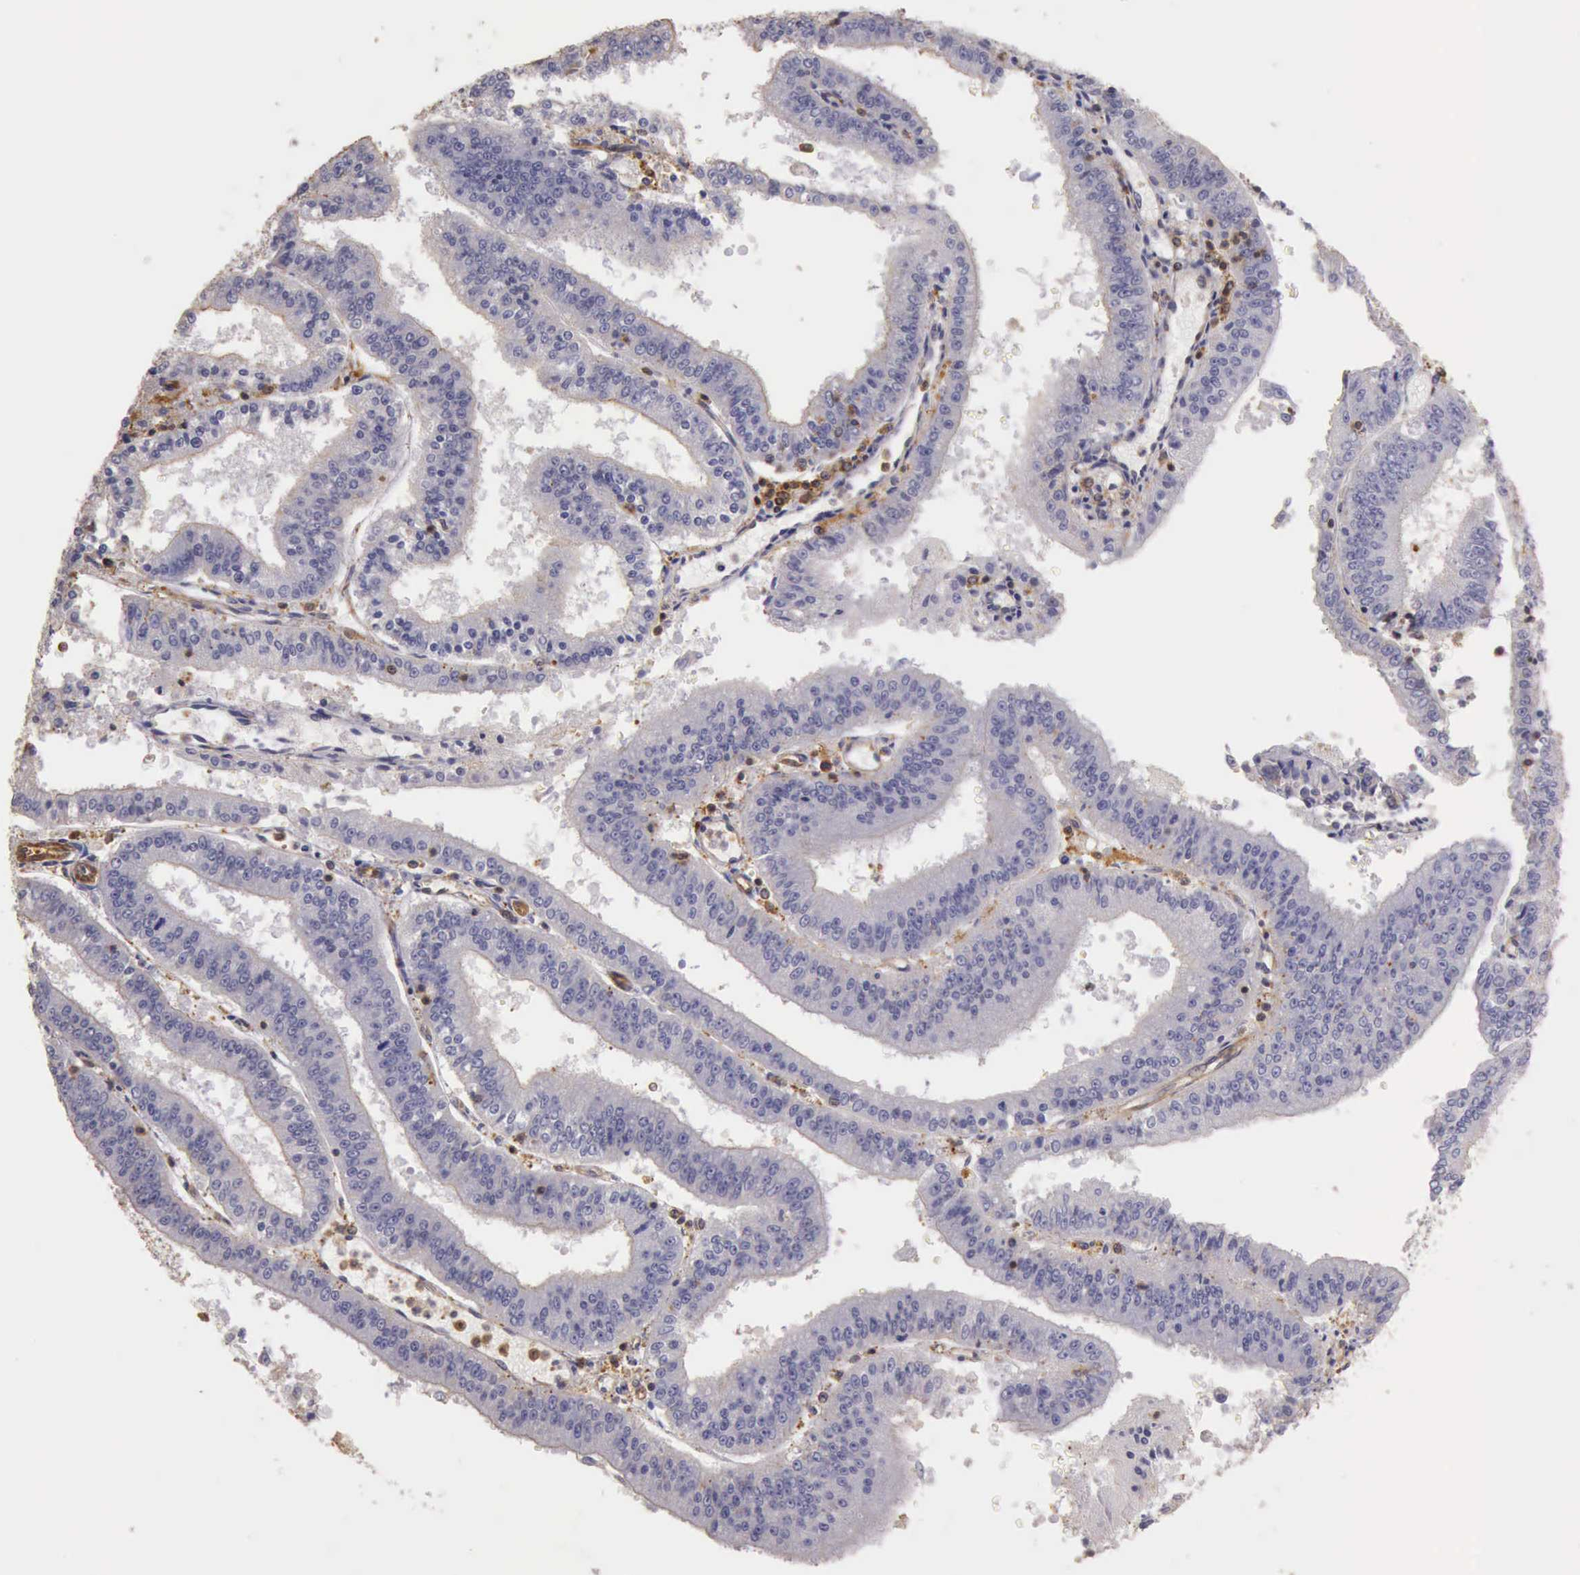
{"staining": {"intensity": "negative", "quantity": "none", "location": "none"}, "tissue": "endometrial cancer", "cell_type": "Tumor cells", "image_type": "cancer", "snomed": [{"axis": "morphology", "description": "Adenocarcinoma, NOS"}, {"axis": "topography", "description": "Endometrium"}], "caption": "Immunohistochemical staining of endometrial cancer (adenocarcinoma) reveals no significant staining in tumor cells. (DAB (3,3'-diaminobenzidine) immunohistochemistry (IHC) with hematoxylin counter stain).", "gene": "ARHGAP4", "patient": {"sex": "female", "age": 66}}